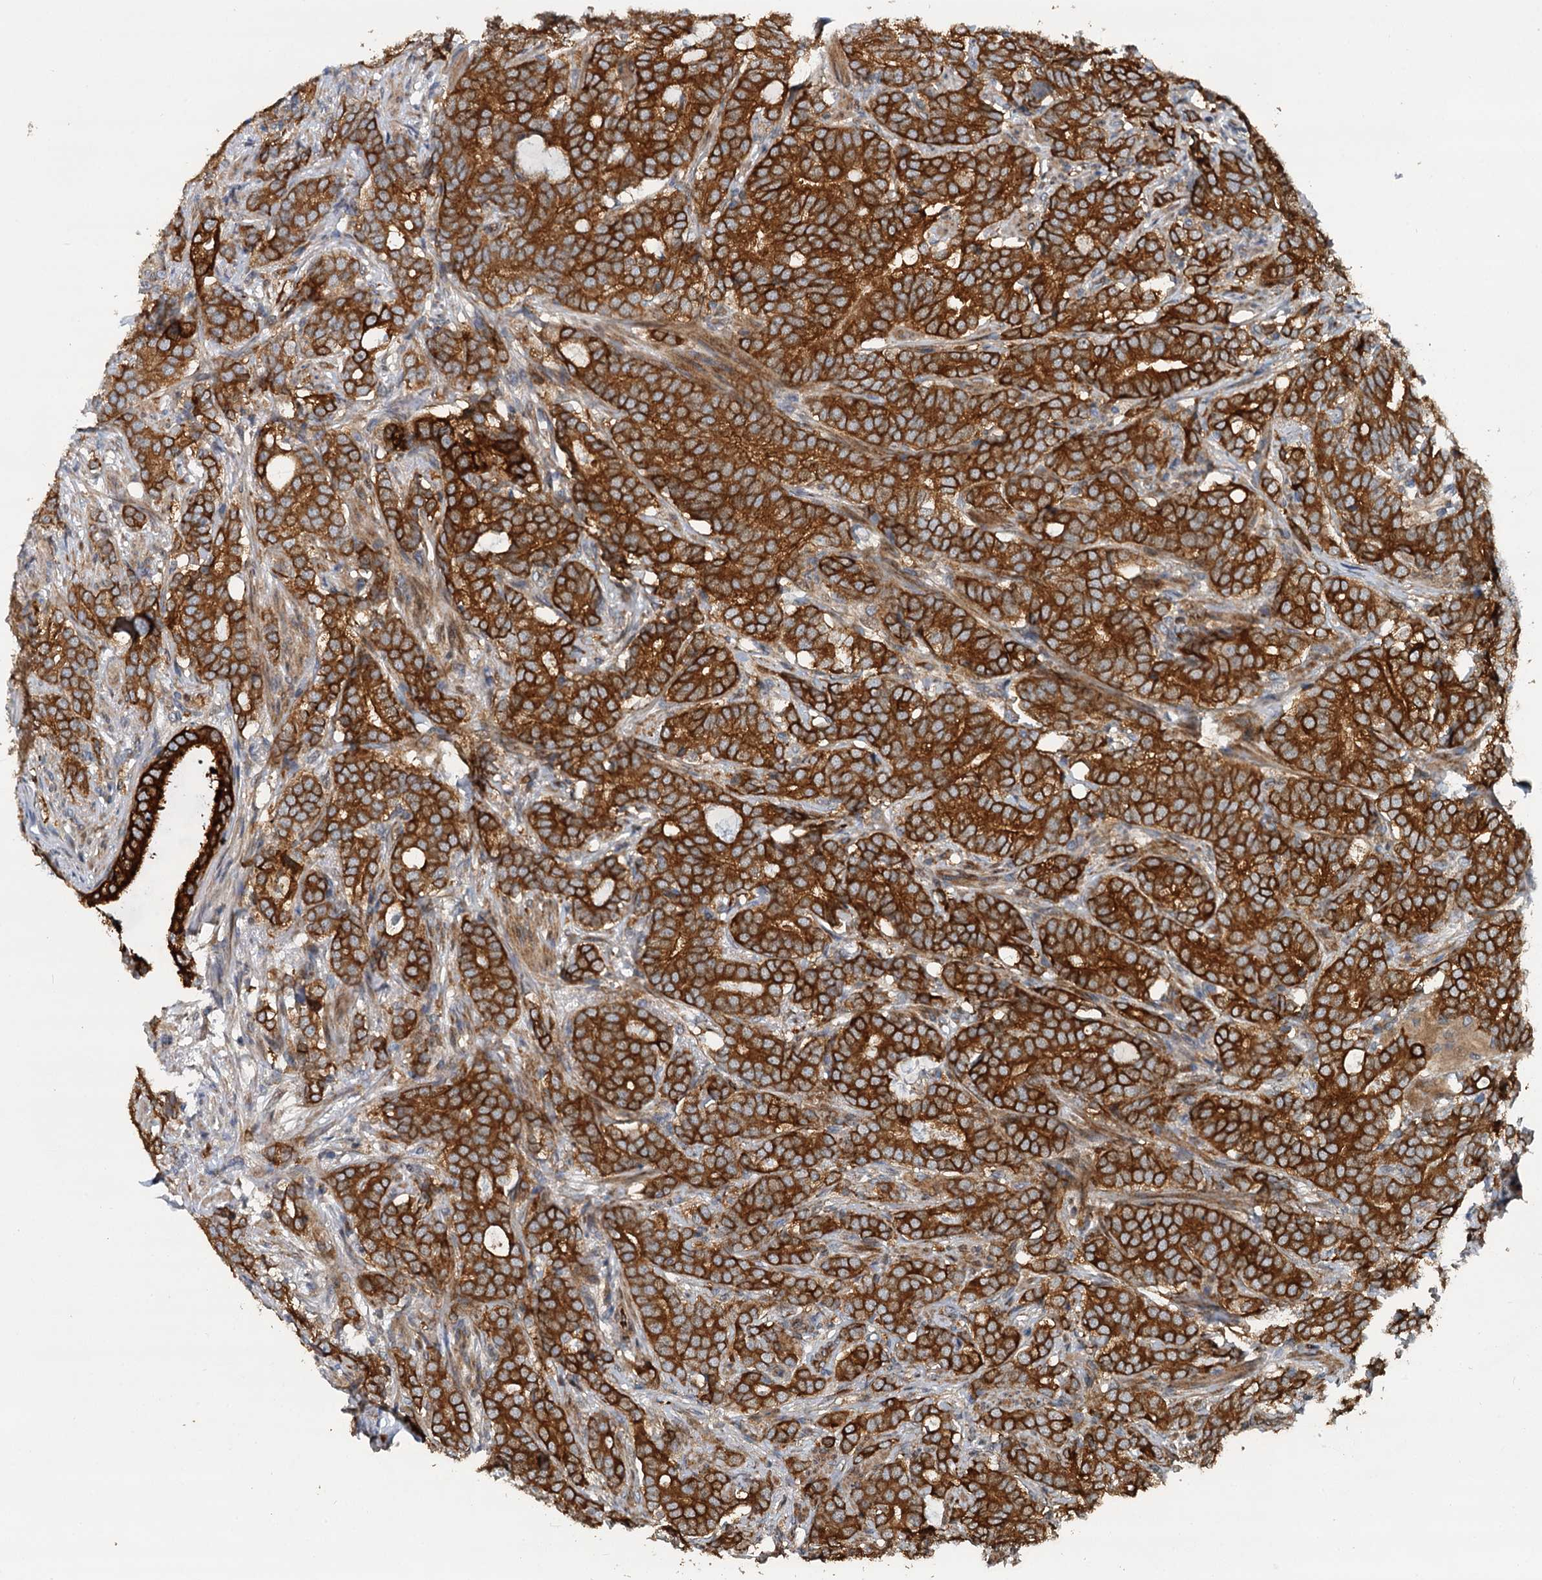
{"staining": {"intensity": "strong", "quantity": ">75%", "location": "cytoplasmic/membranous"}, "tissue": "prostate cancer", "cell_type": "Tumor cells", "image_type": "cancer", "snomed": [{"axis": "morphology", "description": "Adenocarcinoma, Low grade"}, {"axis": "topography", "description": "Prostate"}], "caption": "Protein expression analysis of human prostate cancer (adenocarcinoma (low-grade)) reveals strong cytoplasmic/membranous positivity in about >75% of tumor cells.", "gene": "LRRK2", "patient": {"sex": "male", "age": 71}}